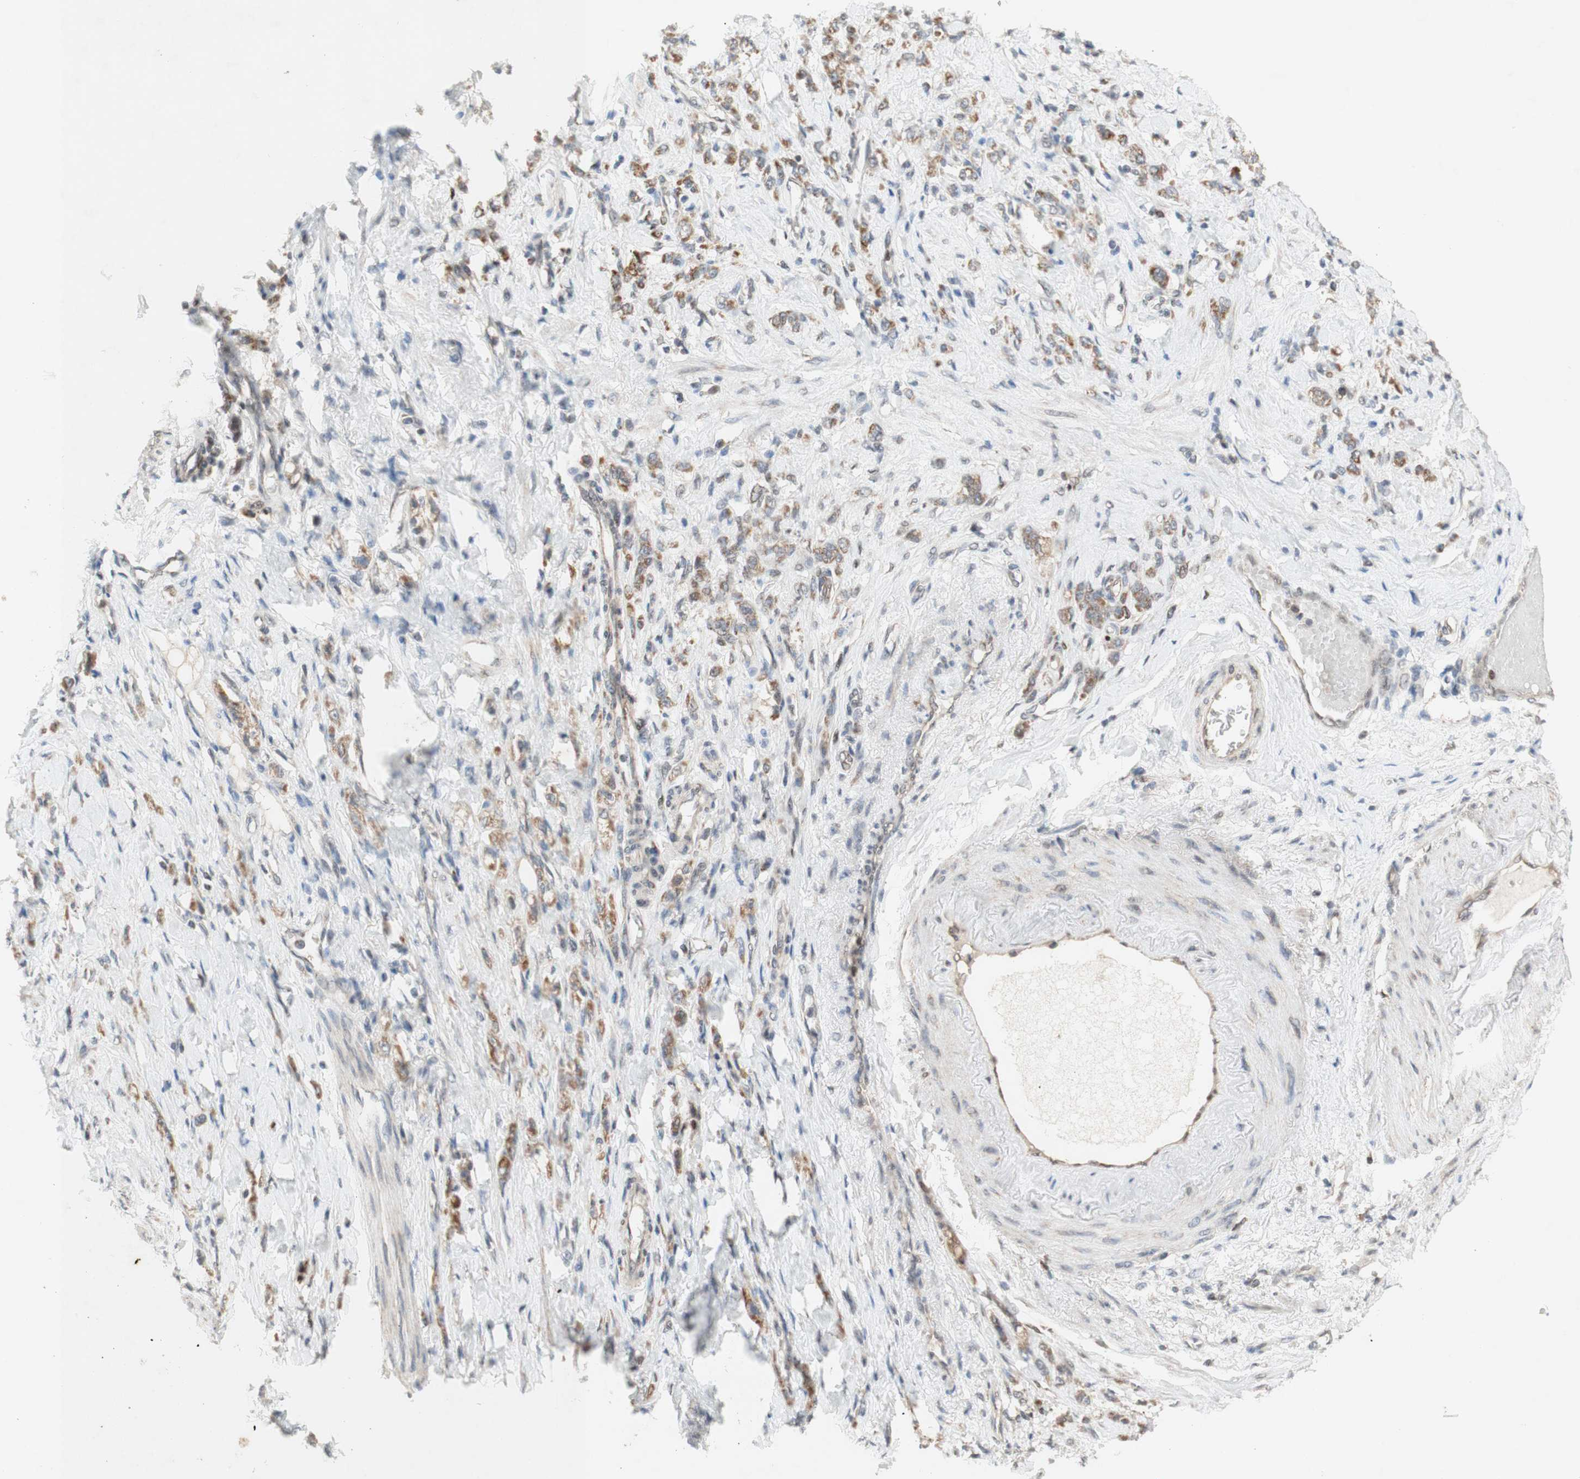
{"staining": {"intensity": "weak", "quantity": "25%-75%", "location": "cytoplasmic/membranous"}, "tissue": "stomach cancer", "cell_type": "Tumor cells", "image_type": "cancer", "snomed": [{"axis": "morphology", "description": "Adenocarcinoma, NOS"}, {"axis": "topography", "description": "Stomach"}], "caption": "Weak cytoplasmic/membranous expression for a protein is appreciated in approximately 25%-75% of tumor cells of stomach cancer (adenocarcinoma) using immunohistochemistry (IHC).", "gene": "DNMT3A", "patient": {"sex": "male", "age": 82}}